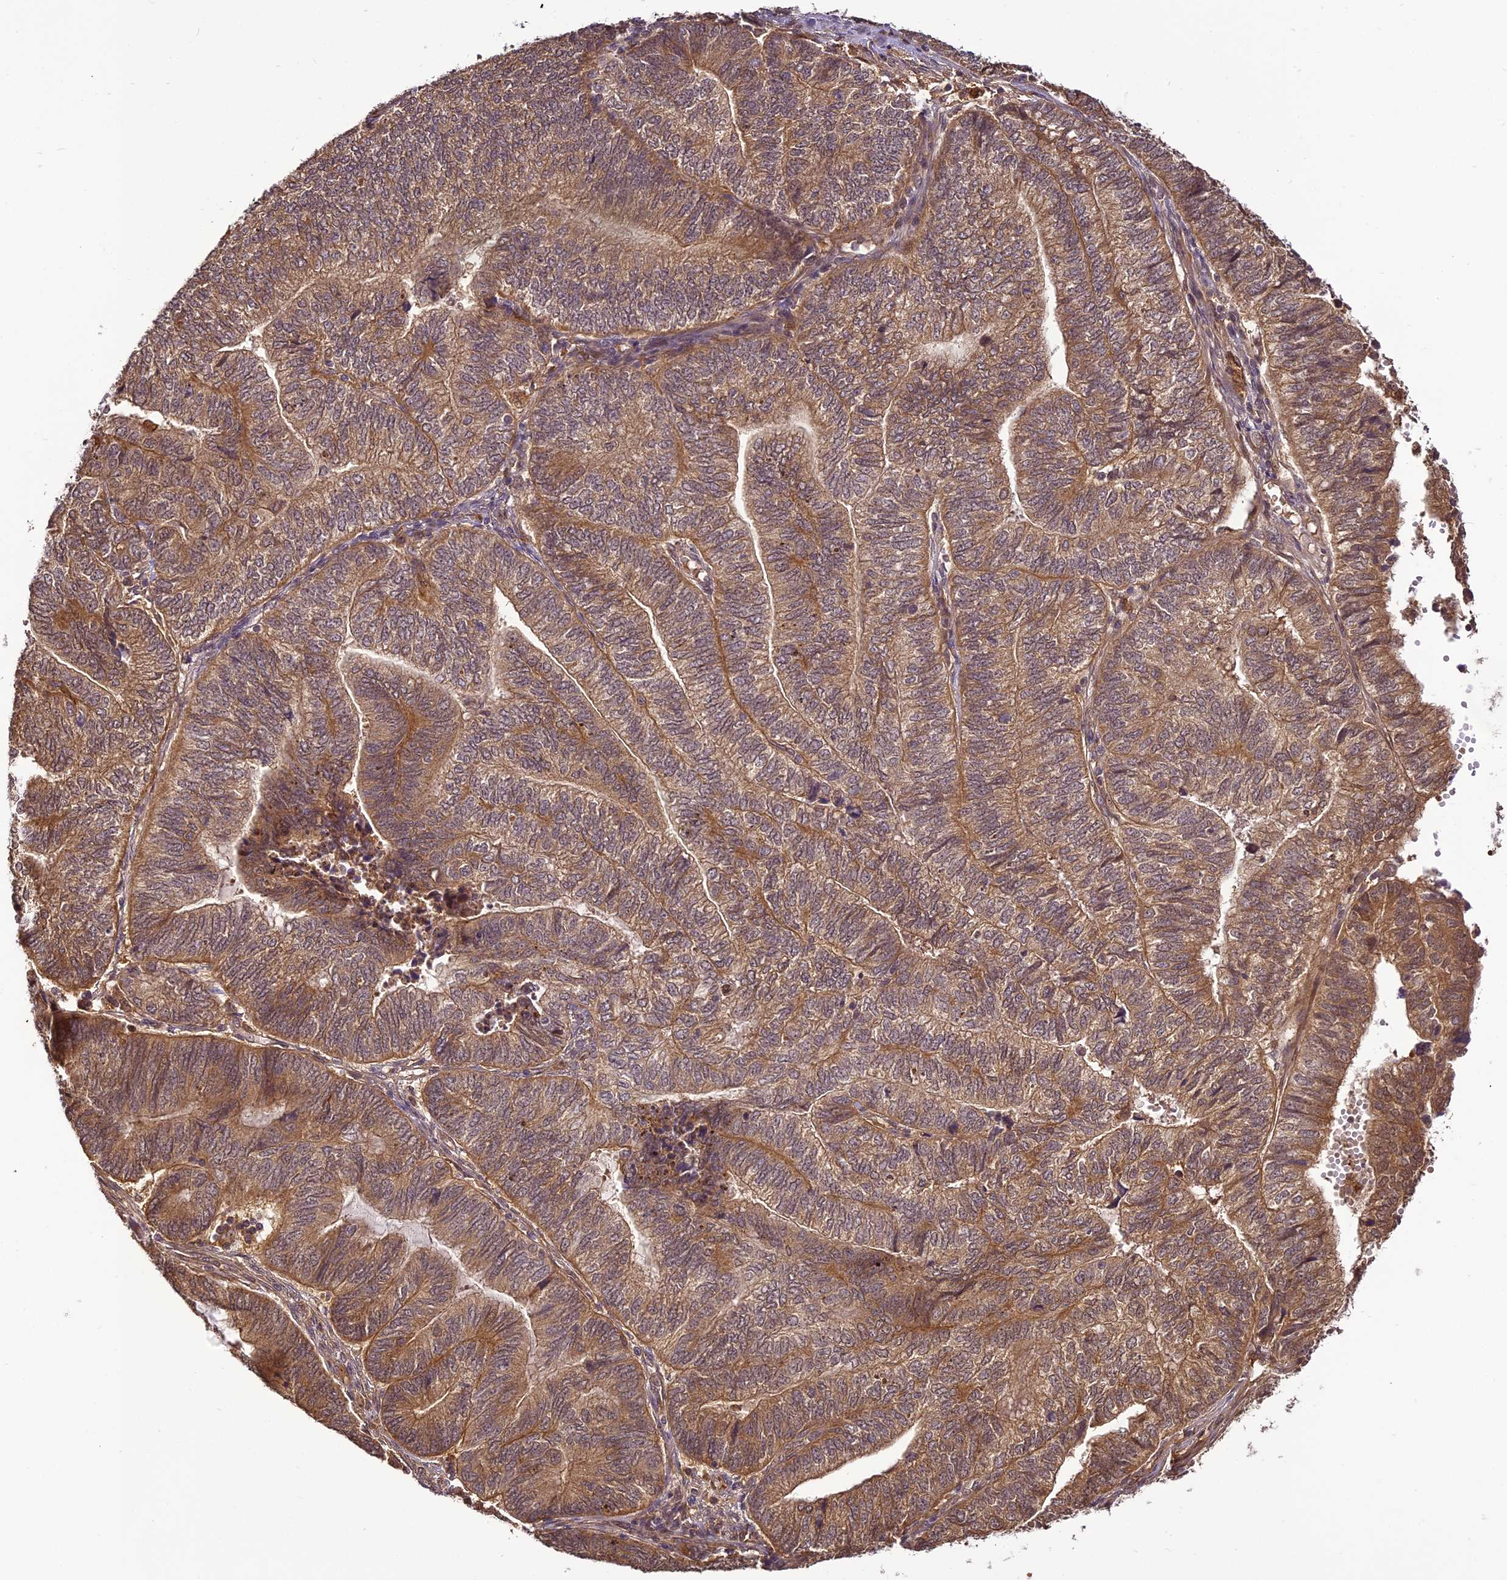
{"staining": {"intensity": "moderate", "quantity": "<25%", "location": "cytoplasmic/membranous"}, "tissue": "endometrial cancer", "cell_type": "Tumor cells", "image_type": "cancer", "snomed": [{"axis": "morphology", "description": "Adenocarcinoma, NOS"}, {"axis": "topography", "description": "Uterus"}, {"axis": "topography", "description": "Endometrium"}], "caption": "Protein analysis of adenocarcinoma (endometrial) tissue displays moderate cytoplasmic/membranous positivity in approximately <25% of tumor cells.", "gene": "BCDIN3D", "patient": {"sex": "female", "age": 70}}